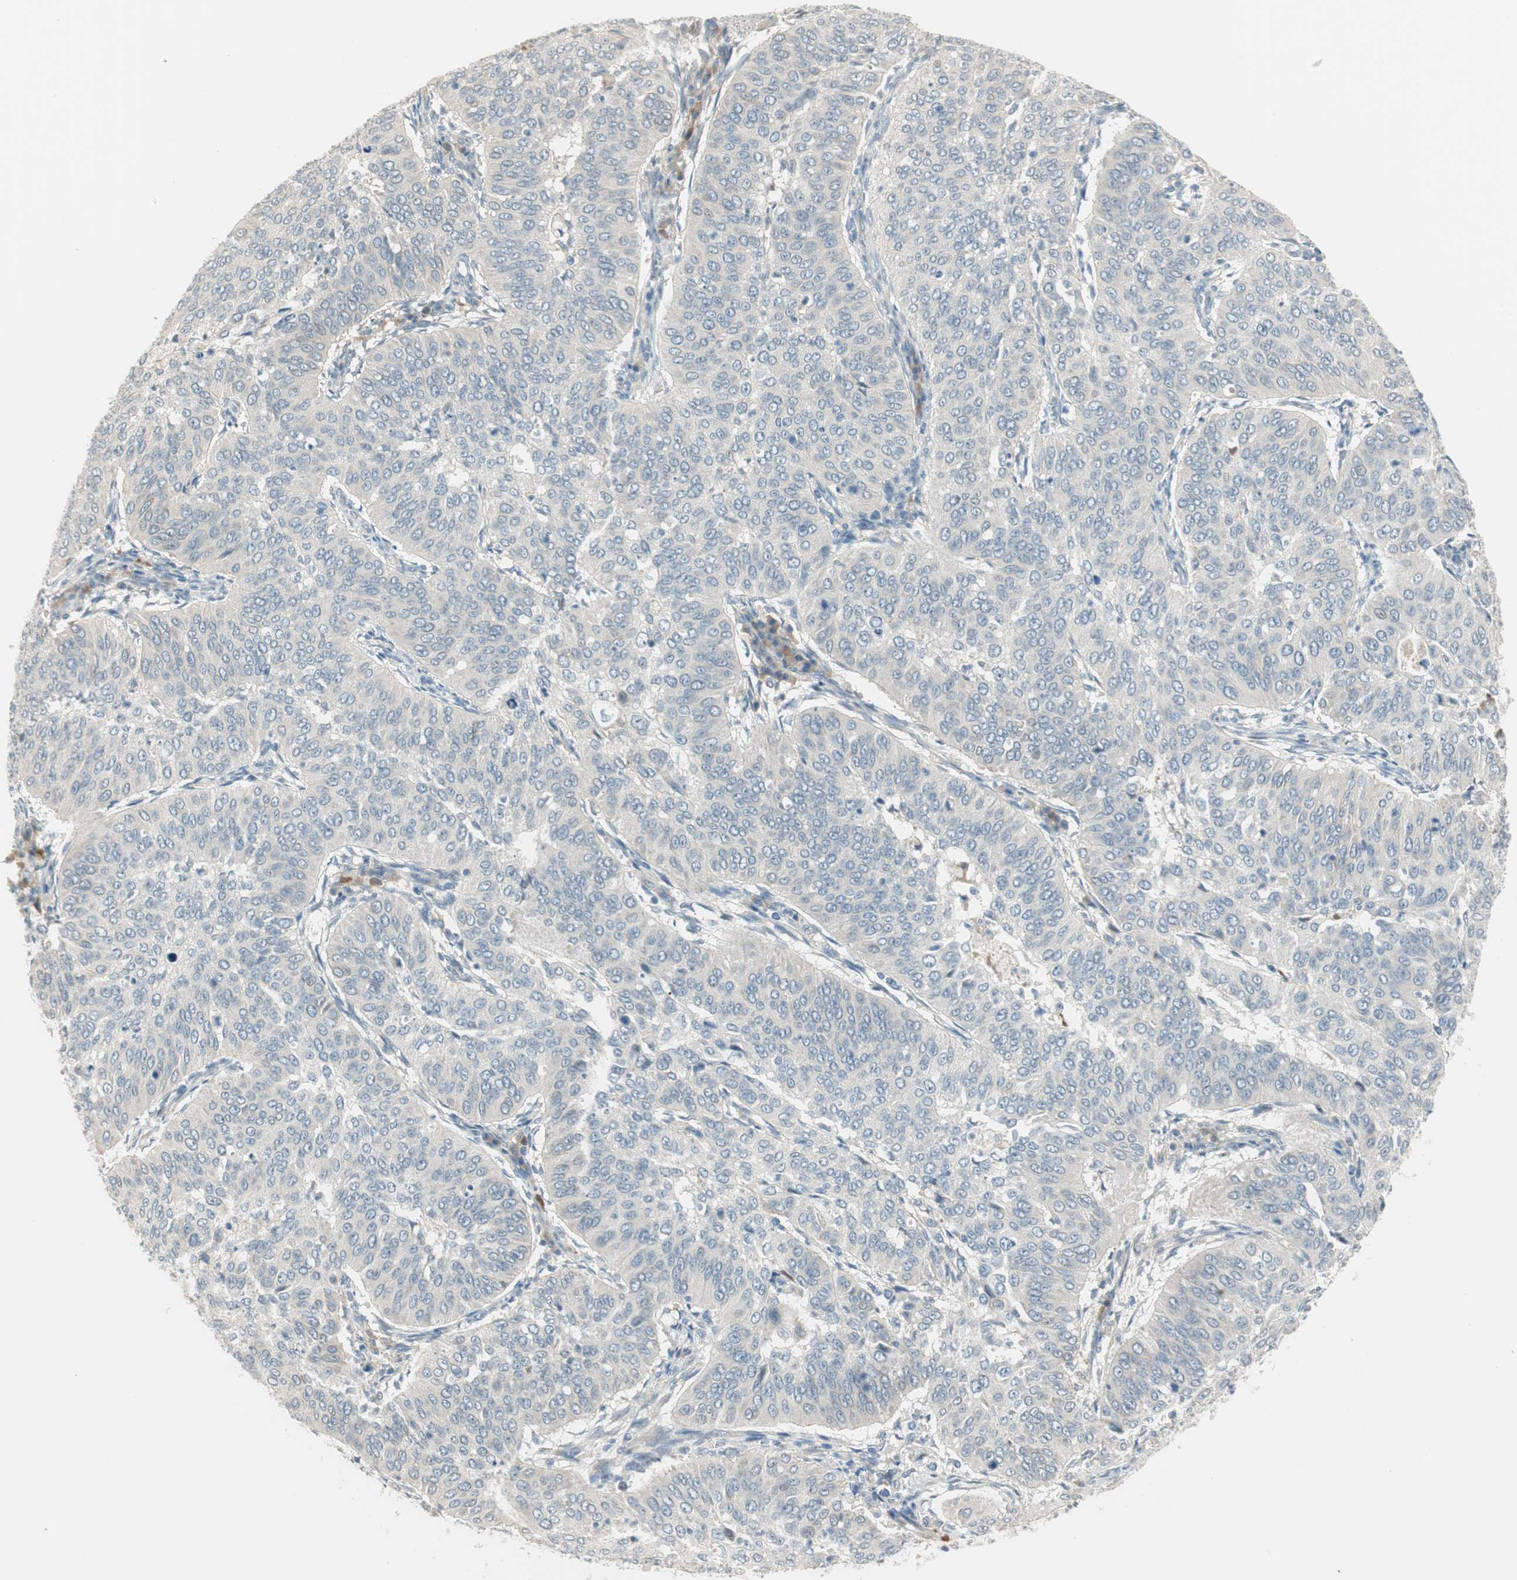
{"staining": {"intensity": "negative", "quantity": "none", "location": "none"}, "tissue": "cervical cancer", "cell_type": "Tumor cells", "image_type": "cancer", "snomed": [{"axis": "morphology", "description": "Normal tissue, NOS"}, {"axis": "morphology", "description": "Squamous cell carcinoma, NOS"}, {"axis": "topography", "description": "Cervix"}], "caption": "This is an IHC micrograph of human cervical squamous cell carcinoma. There is no positivity in tumor cells.", "gene": "PCDHB15", "patient": {"sex": "female", "age": 39}}